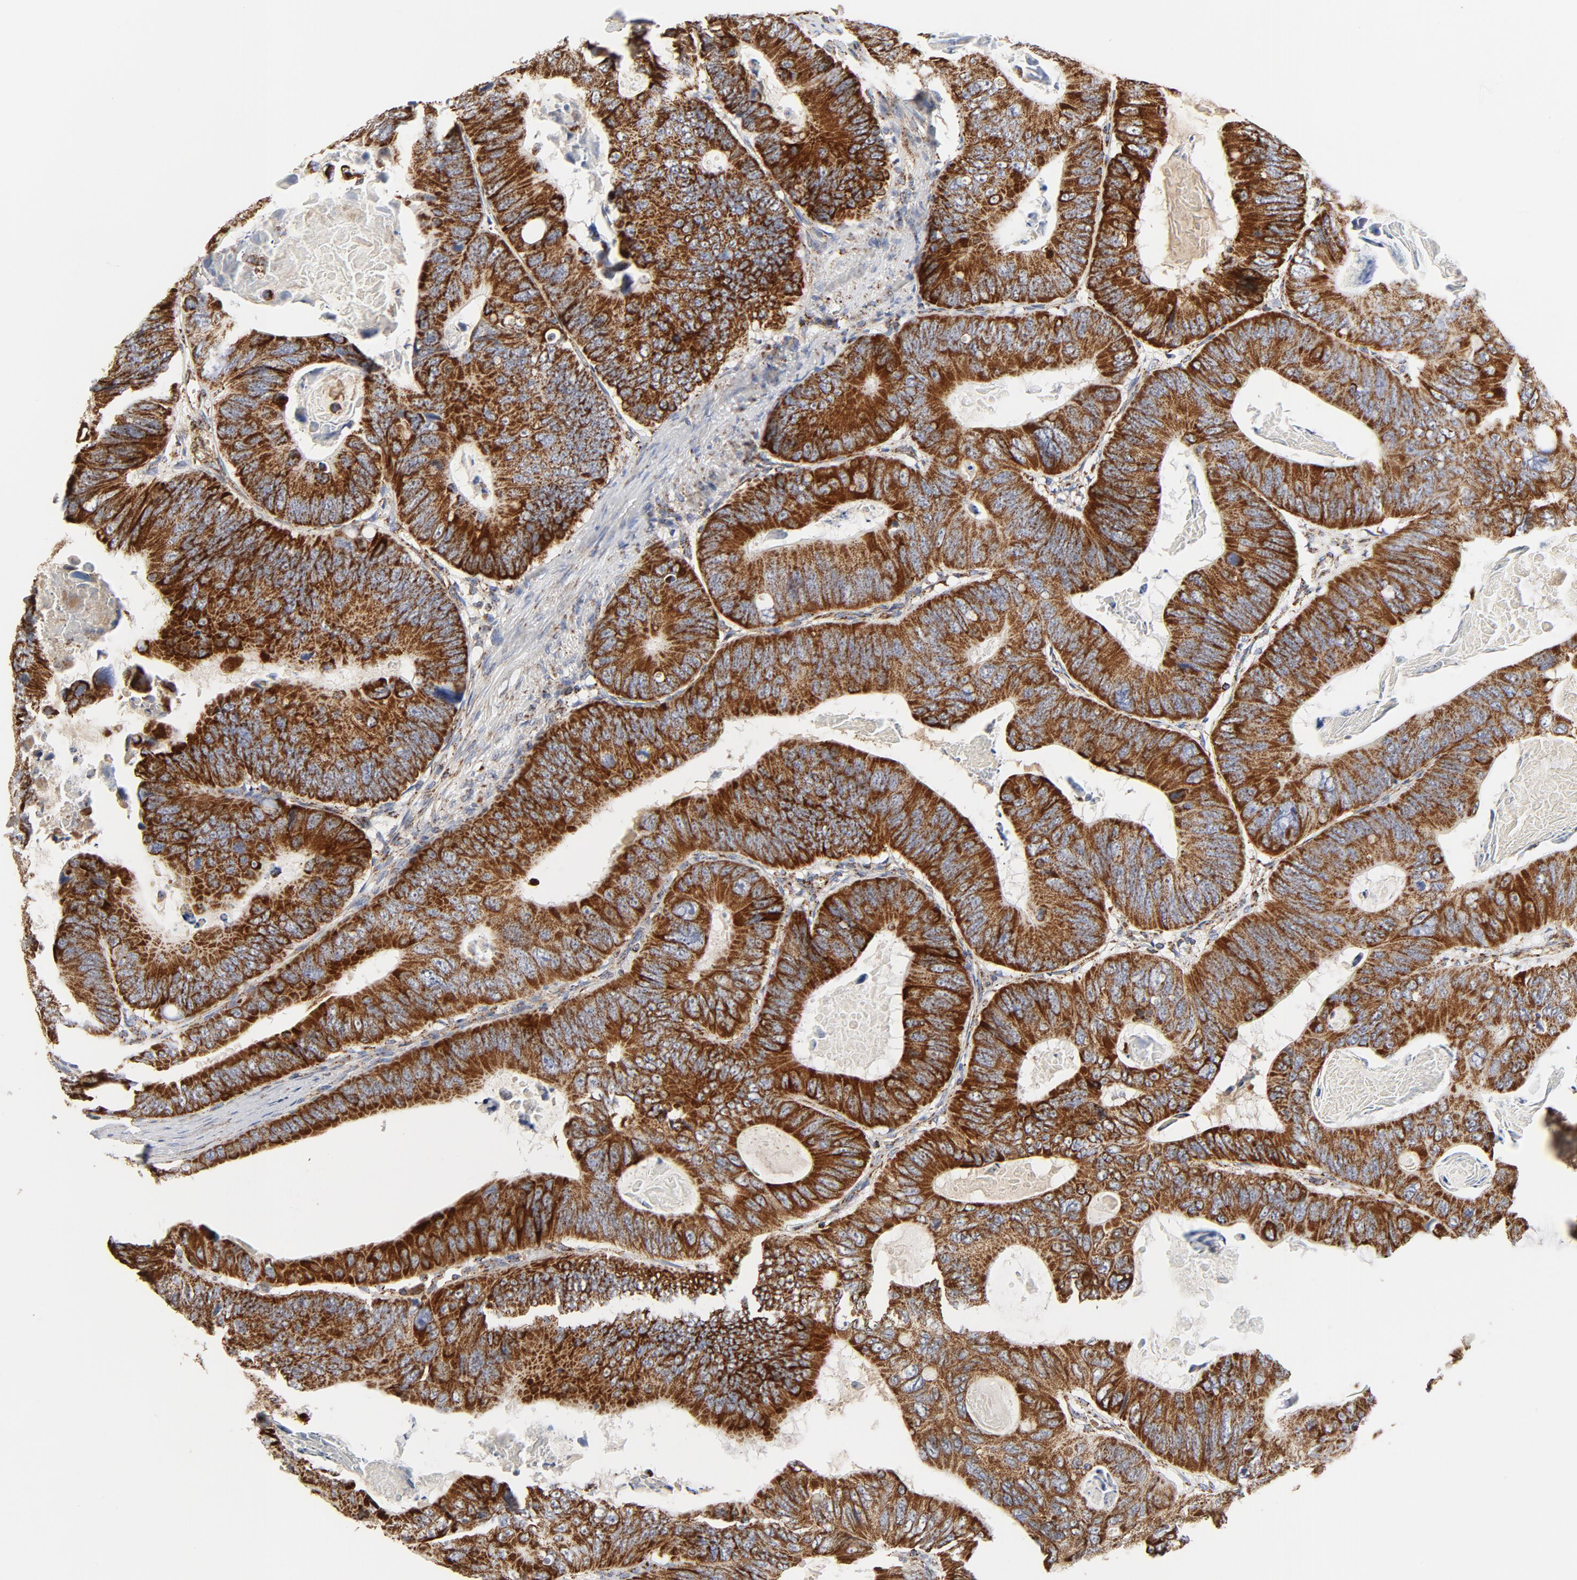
{"staining": {"intensity": "strong", "quantity": ">75%", "location": "cytoplasmic/membranous"}, "tissue": "colorectal cancer", "cell_type": "Tumor cells", "image_type": "cancer", "snomed": [{"axis": "morphology", "description": "Adenocarcinoma, NOS"}, {"axis": "topography", "description": "Colon"}], "caption": "Immunohistochemistry (IHC) micrograph of colorectal adenocarcinoma stained for a protein (brown), which demonstrates high levels of strong cytoplasmic/membranous staining in approximately >75% of tumor cells.", "gene": "PCNX4", "patient": {"sex": "female", "age": 55}}